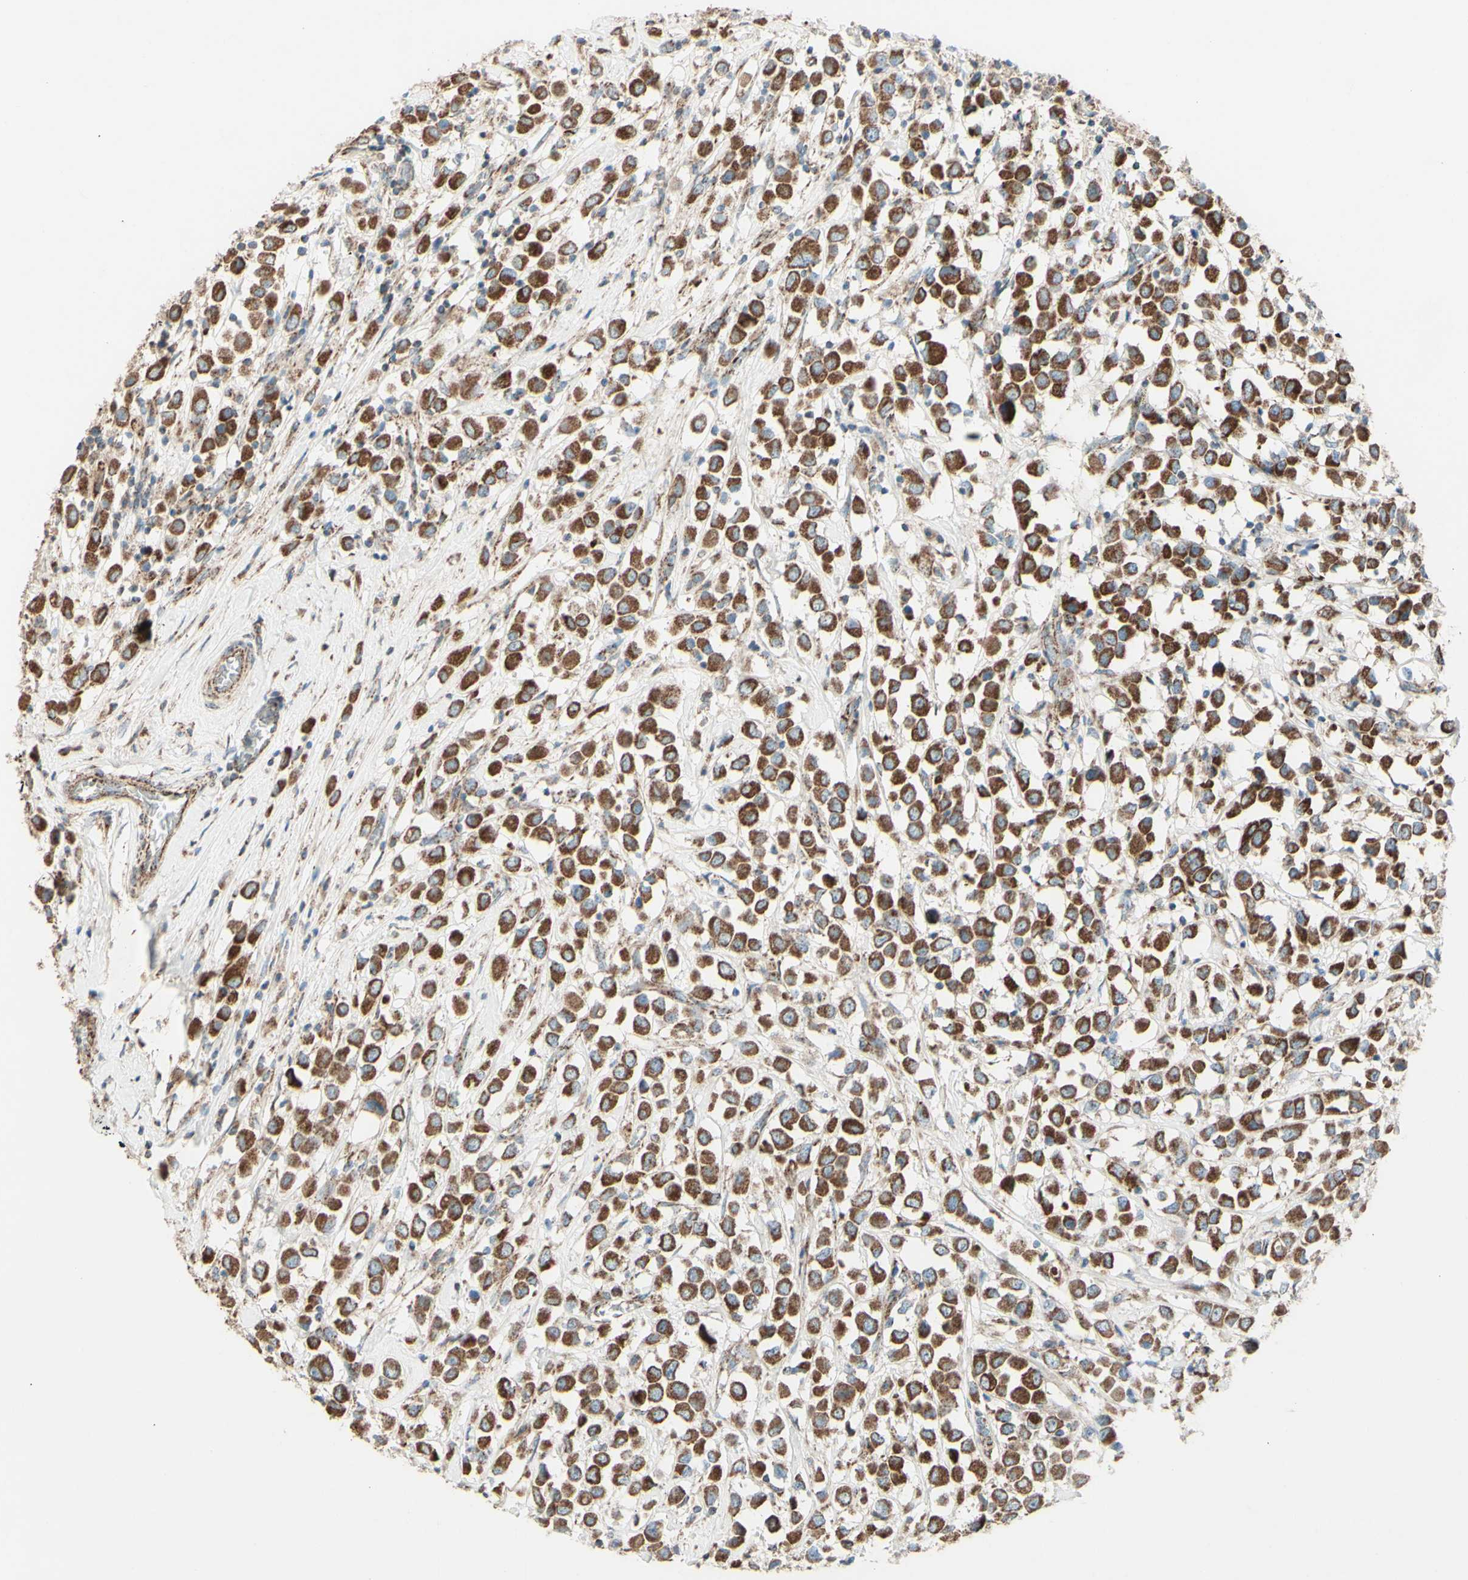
{"staining": {"intensity": "strong", "quantity": ">75%", "location": "cytoplasmic/membranous"}, "tissue": "breast cancer", "cell_type": "Tumor cells", "image_type": "cancer", "snomed": [{"axis": "morphology", "description": "Duct carcinoma"}, {"axis": "topography", "description": "Breast"}], "caption": "High-power microscopy captured an immunohistochemistry (IHC) histopathology image of breast cancer (infiltrating ductal carcinoma), revealing strong cytoplasmic/membranous staining in approximately >75% of tumor cells.", "gene": "RHOT1", "patient": {"sex": "female", "age": 61}}